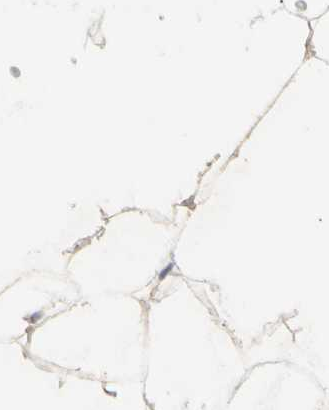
{"staining": {"intensity": "negative", "quantity": "none", "location": "none"}, "tissue": "adipose tissue", "cell_type": "Adipocytes", "image_type": "normal", "snomed": [{"axis": "morphology", "description": "Normal tissue, NOS"}, {"axis": "topography", "description": "Breast"}, {"axis": "topography", "description": "Adipose tissue"}], "caption": "An immunohistochemistry image of normal adipose tissue is shown. There is no staining in adipocytes of adipose tissue.", "gene": "NLRP1", "patient": {"sex": "female", "age": 25}}